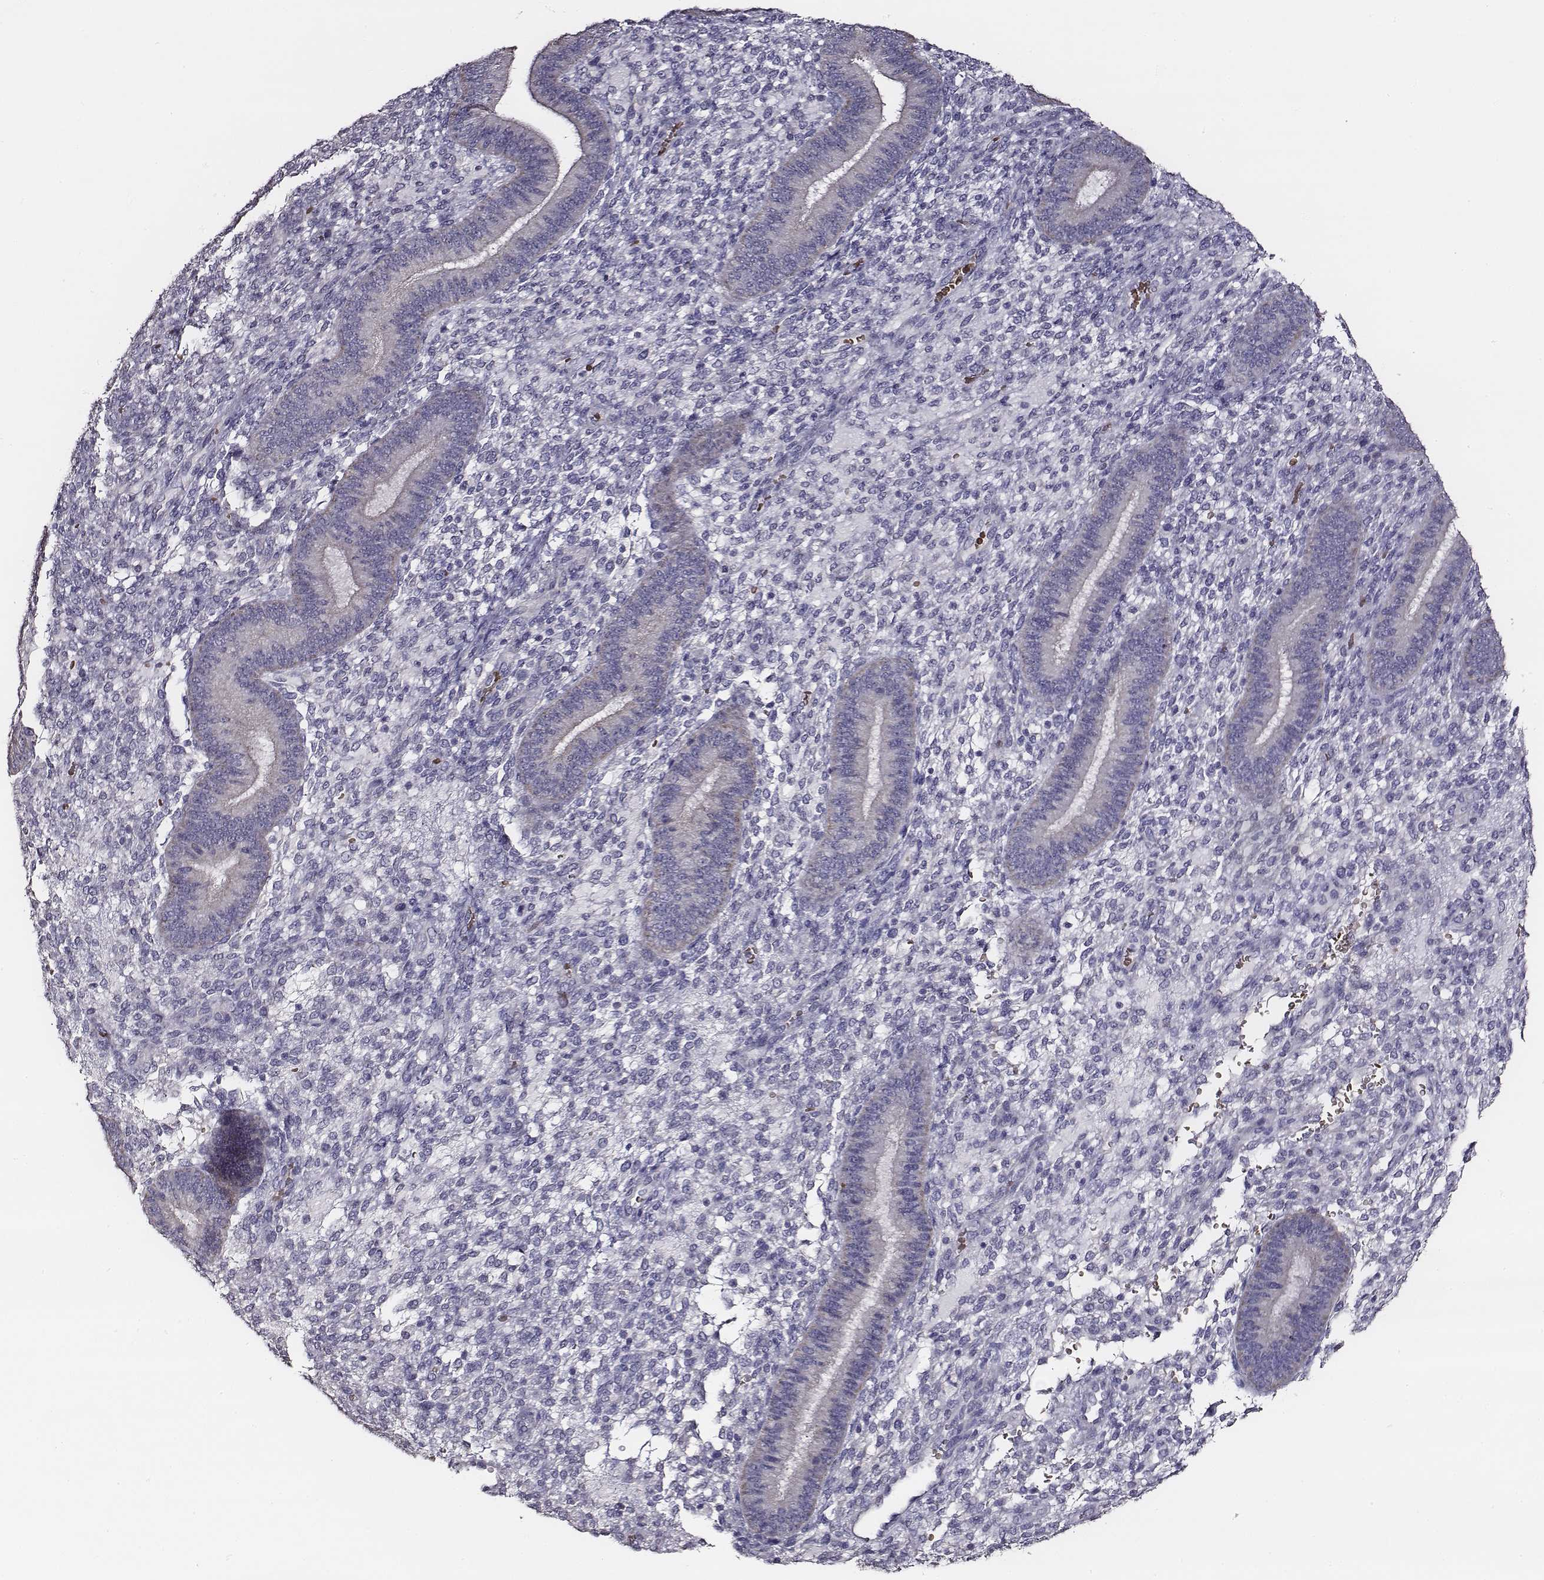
{"staining": {"intensity": "negative", "quantity": "none", "location": "none"}, "tissue": "endometrium", "cell_type": "Cells in endometrial stroma", "image_type": "normal", "snomed": [{"axis": "morphology", "description": "Normal tissue, NOS"}, {"axis": "topography", "description": "Endometrium"}], "caption": "Immunohistochemistry (IHC) micrograph of normal human endometrium stained for a protein (brown), which exhibits no staining in cells in endometrial stroma.", "gene": "AADAT", "patient": {"sex": "female", "age": 39}}